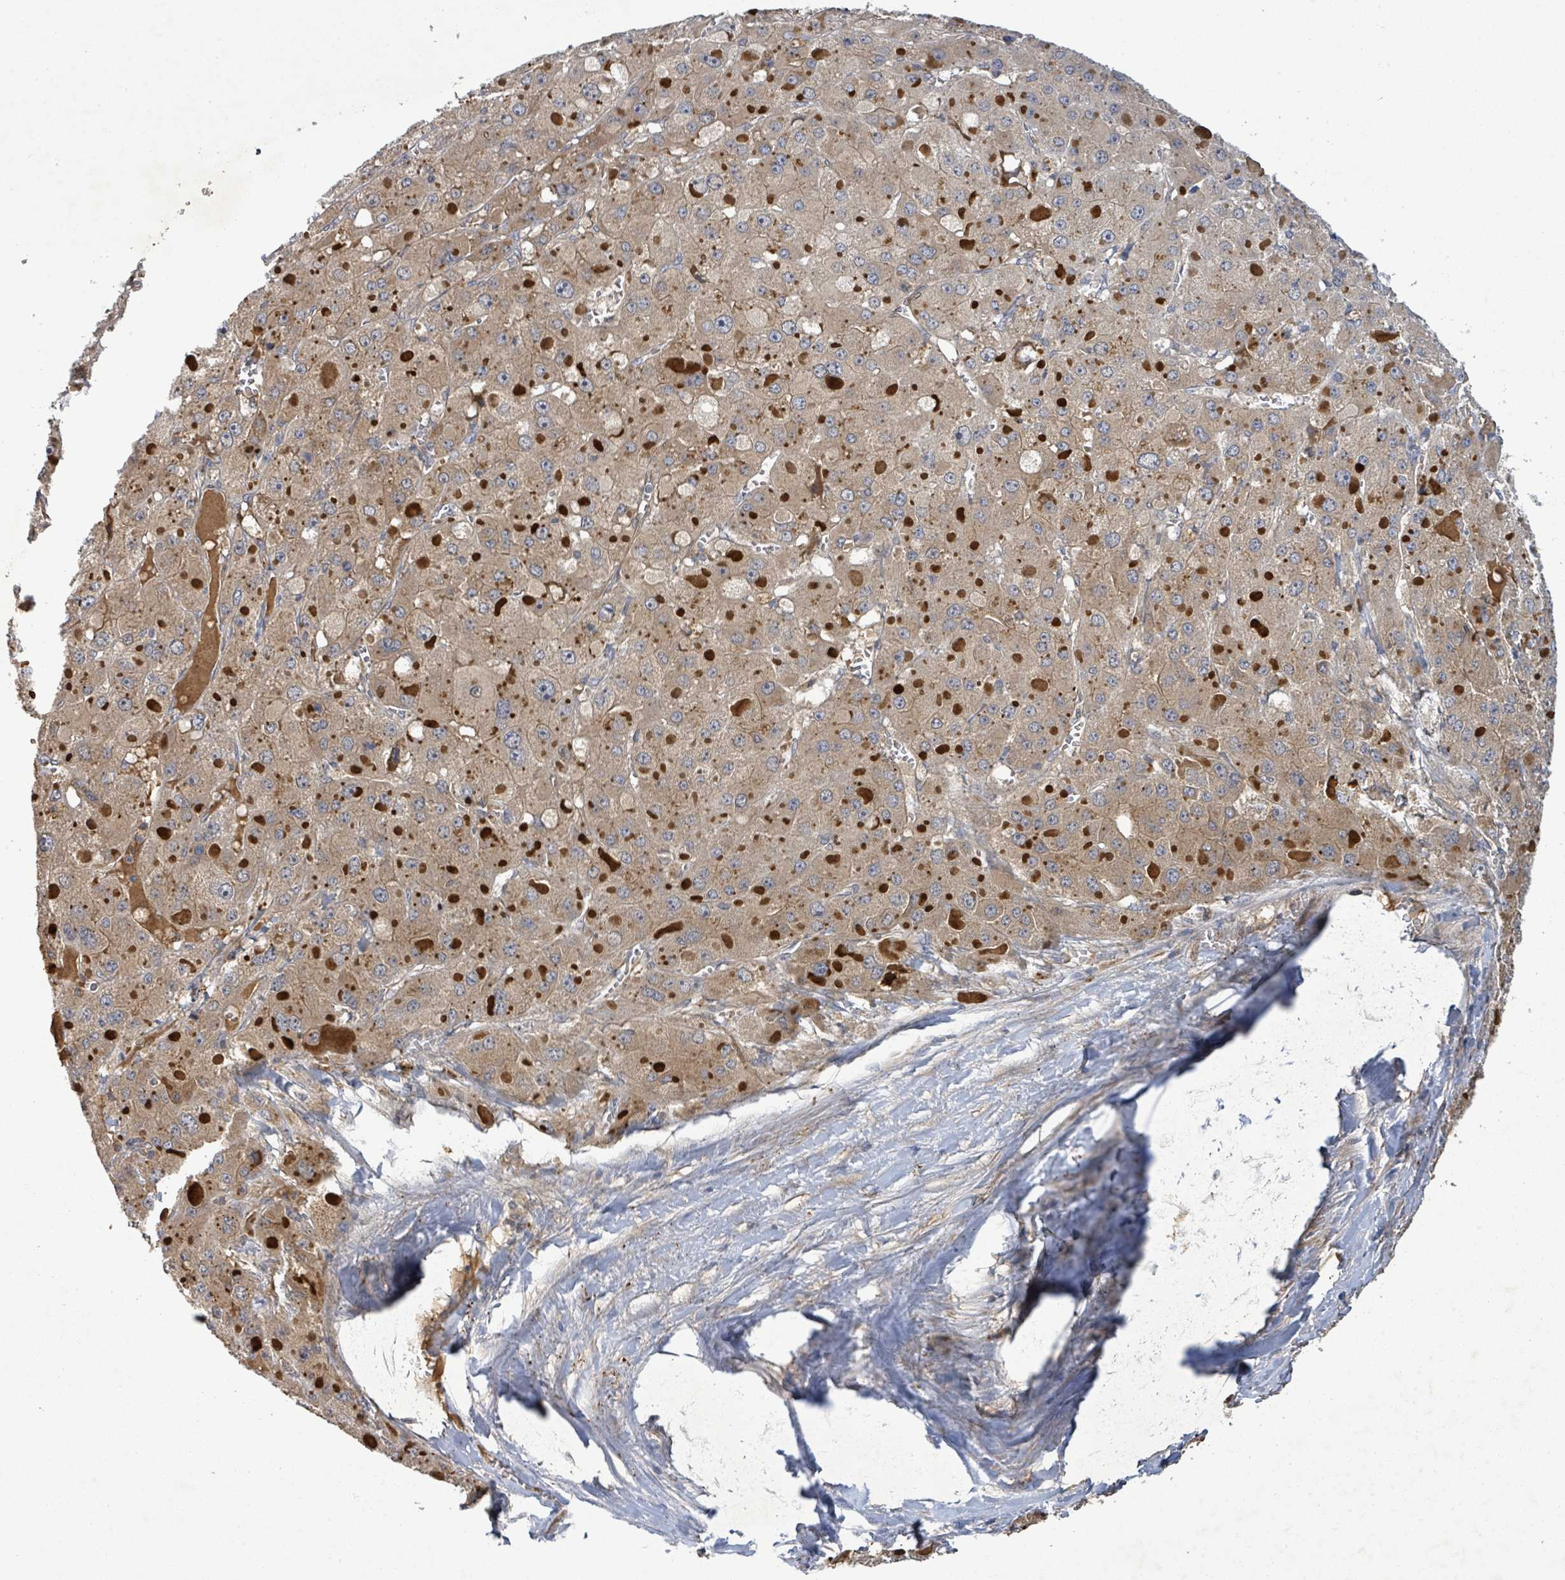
{"staining": {"intensity": "moderate", "quantity": ">75%", "location": "cytoplasmic/membranous"}, "tissue": "liver cancer", "cell_type": "Tumor cells", "image_type": "cancer", "snomed": [{"axis": "morphology", "description": "Carcinoma, Hepatocellular, NOS"}, {"axis": "topography", "description": "Liver"}], "caption": "The micrograph demonstrates staining of liver cancer (hepatocellular carcinoma), revealing moderate cytoplasmic/membranous protein positivity (brown color) within tumor cells.", "gene": "STARD4", "patient": {"sex": "female", "age": 73}}